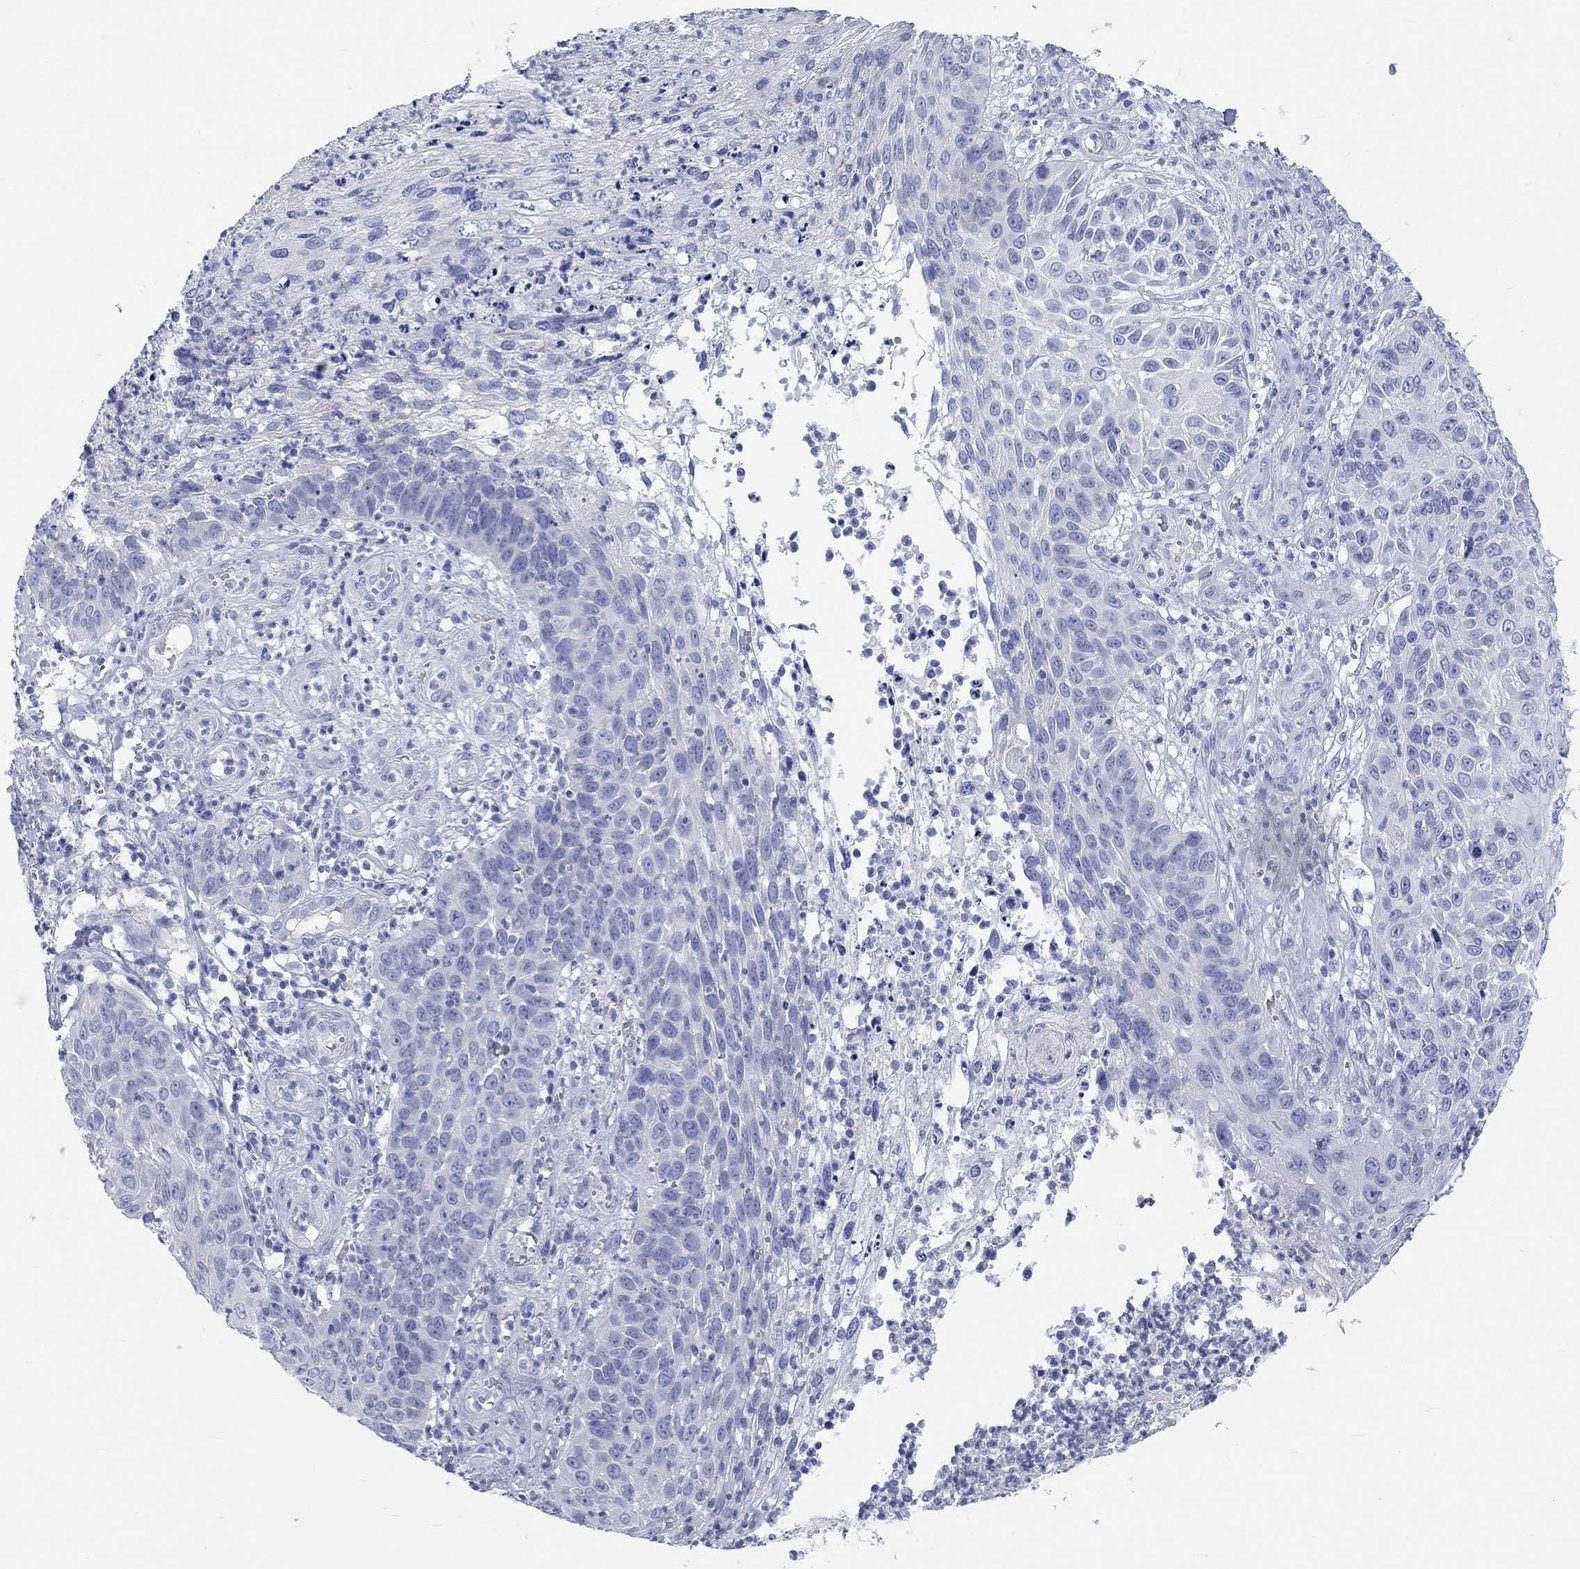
{"staining": {"intensity": "negative", "quantity": "none", "location": "none"}, "tissue": "skin cancer", "cell_type": "Tumor cells", "image_type": "cancer", "snomed": [{"axis": "morphology", "description": "Squamous cell carcinoma, NOS"}, {"axis": "topography", "description": "Skin"}], "caption": "DAB (3,3'-diaminobenzidine) immunohistochemical staining of human squamous cell carcinoma (skin) demonstrates no significant positivity in tumor cells. (Stains: DAB (3,3'-diaminobenzidine) immunohistochemistry with hematoxylin counter stain, Microscopy: brightfield microscopy at high magnification).", "gene": "SPATA9", "patient": {"sex": "male", "age": 92}}